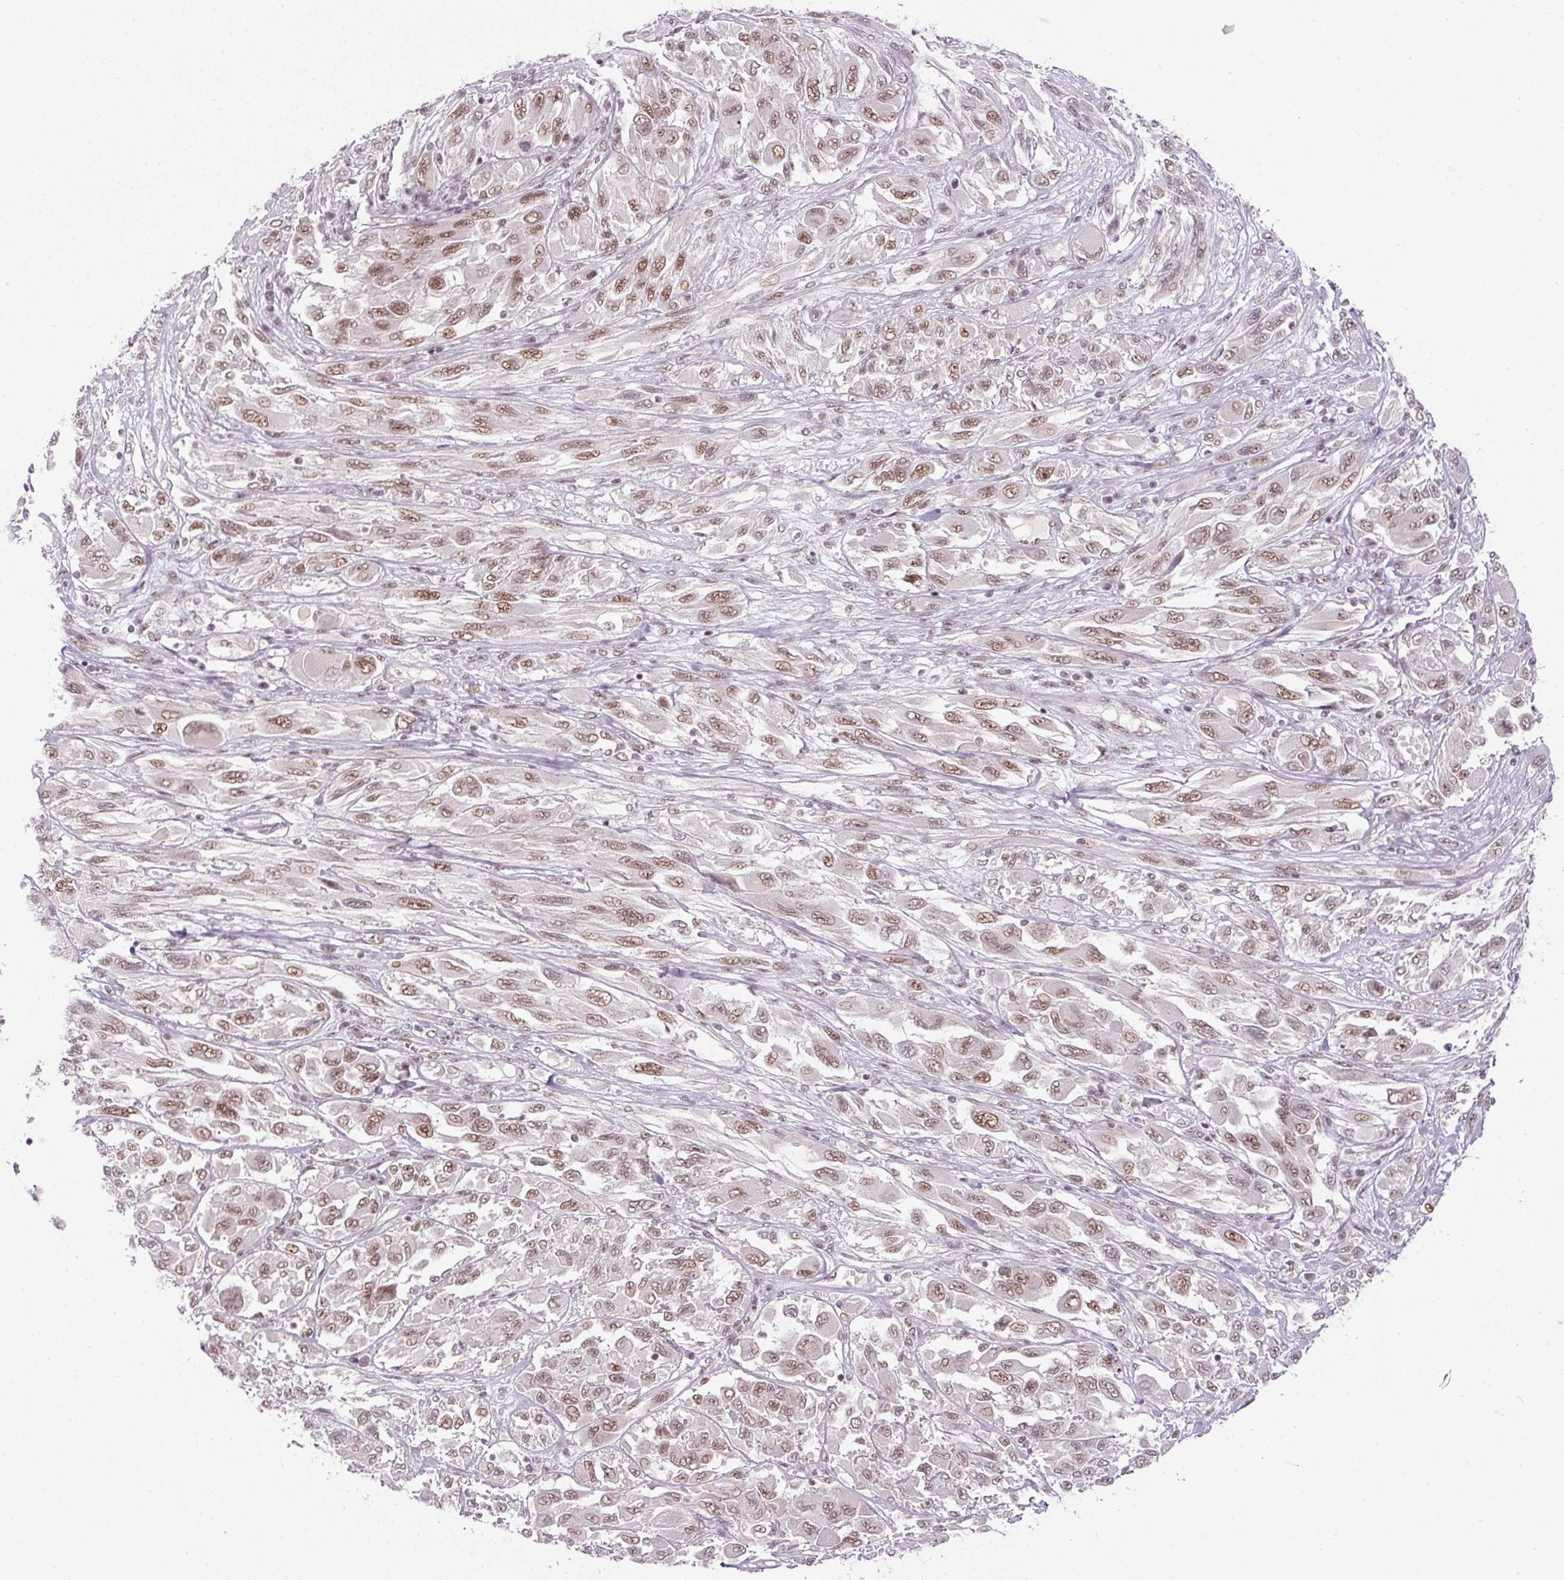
{"staining": {"intensity": "moderate", "quantity": ">75%", "location": "nuclear"}, "tissue": "melanoma", "cell_type": "Tumor cells", "image_type": "cancer", "snomed": [{"axis": "morphology", "description": "Malignant melanoma, NOS"}, {"axis": "topography", "description": "Skin"}], "caption": "The image exhibits immunohistochemical staining of malignant melanoma. There is moderate nuclear expression is seen in about >75% of tumor cells. The staining was performed using DAB (3,3'-diaminobenzidine) to visualize the protein expression in brown, while the nuclei were stained in blue with hematoxylin (Magnification: 20x).", "gene": "U2AF2", "patient": {"sex": "female", "age": 91}}